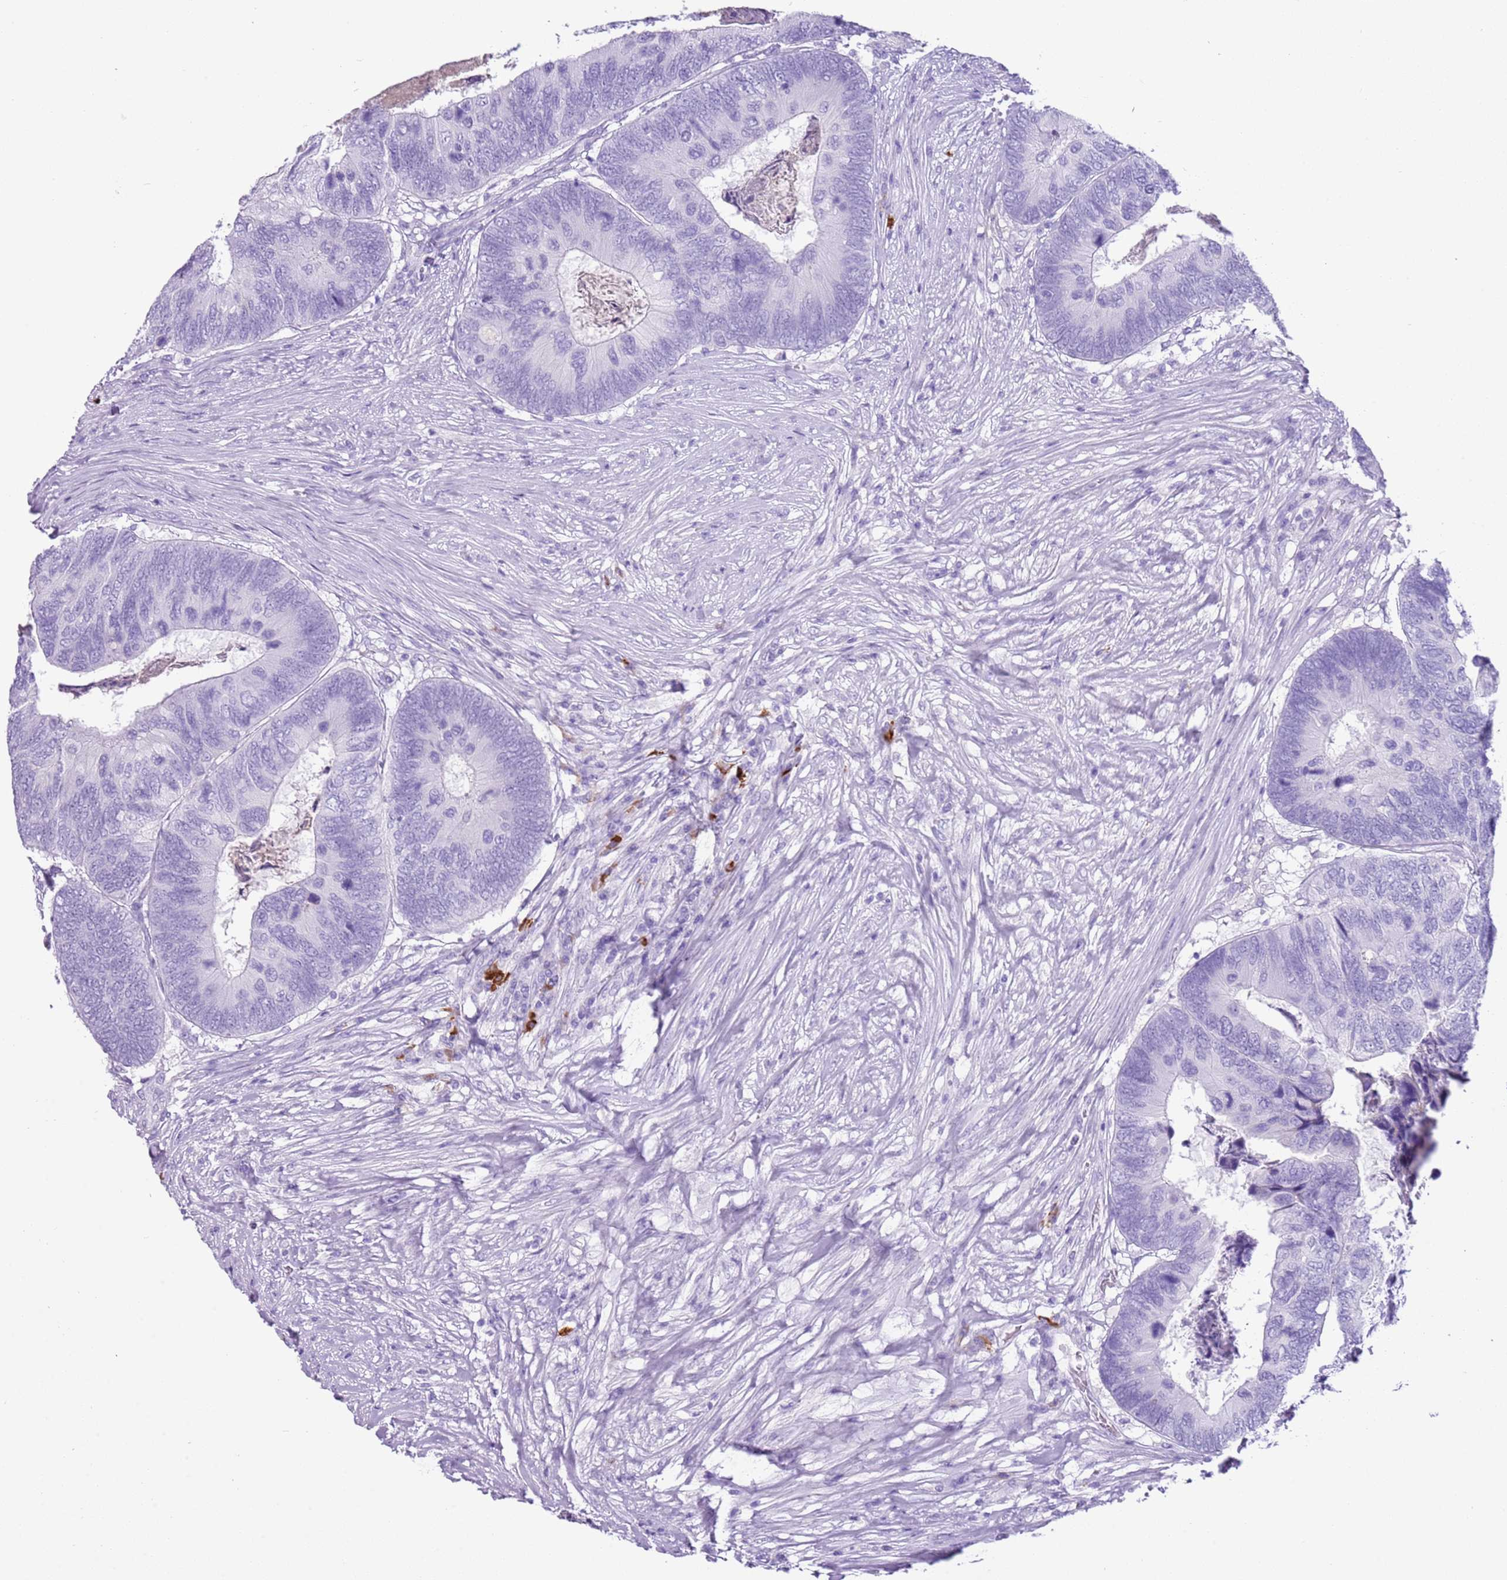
{"staining": {"intensity": "negative", "quantity": "none", "location": "none"}, "tissue": "colorectal cancer", "cell_type": "Tumor cells", "image_type": "cancer", "snomed": [{"axis": "morphology", "description": "Adenocarcinoma, NOS"}, {"axis": "topography", "description": "Colon"}], "caption": "IHC of adenocarcinoma (colorectal) reveals no expression in tumor cells.", "gene": "IGKV3D-11", "patient": {"sex": "female", "age": 67}}